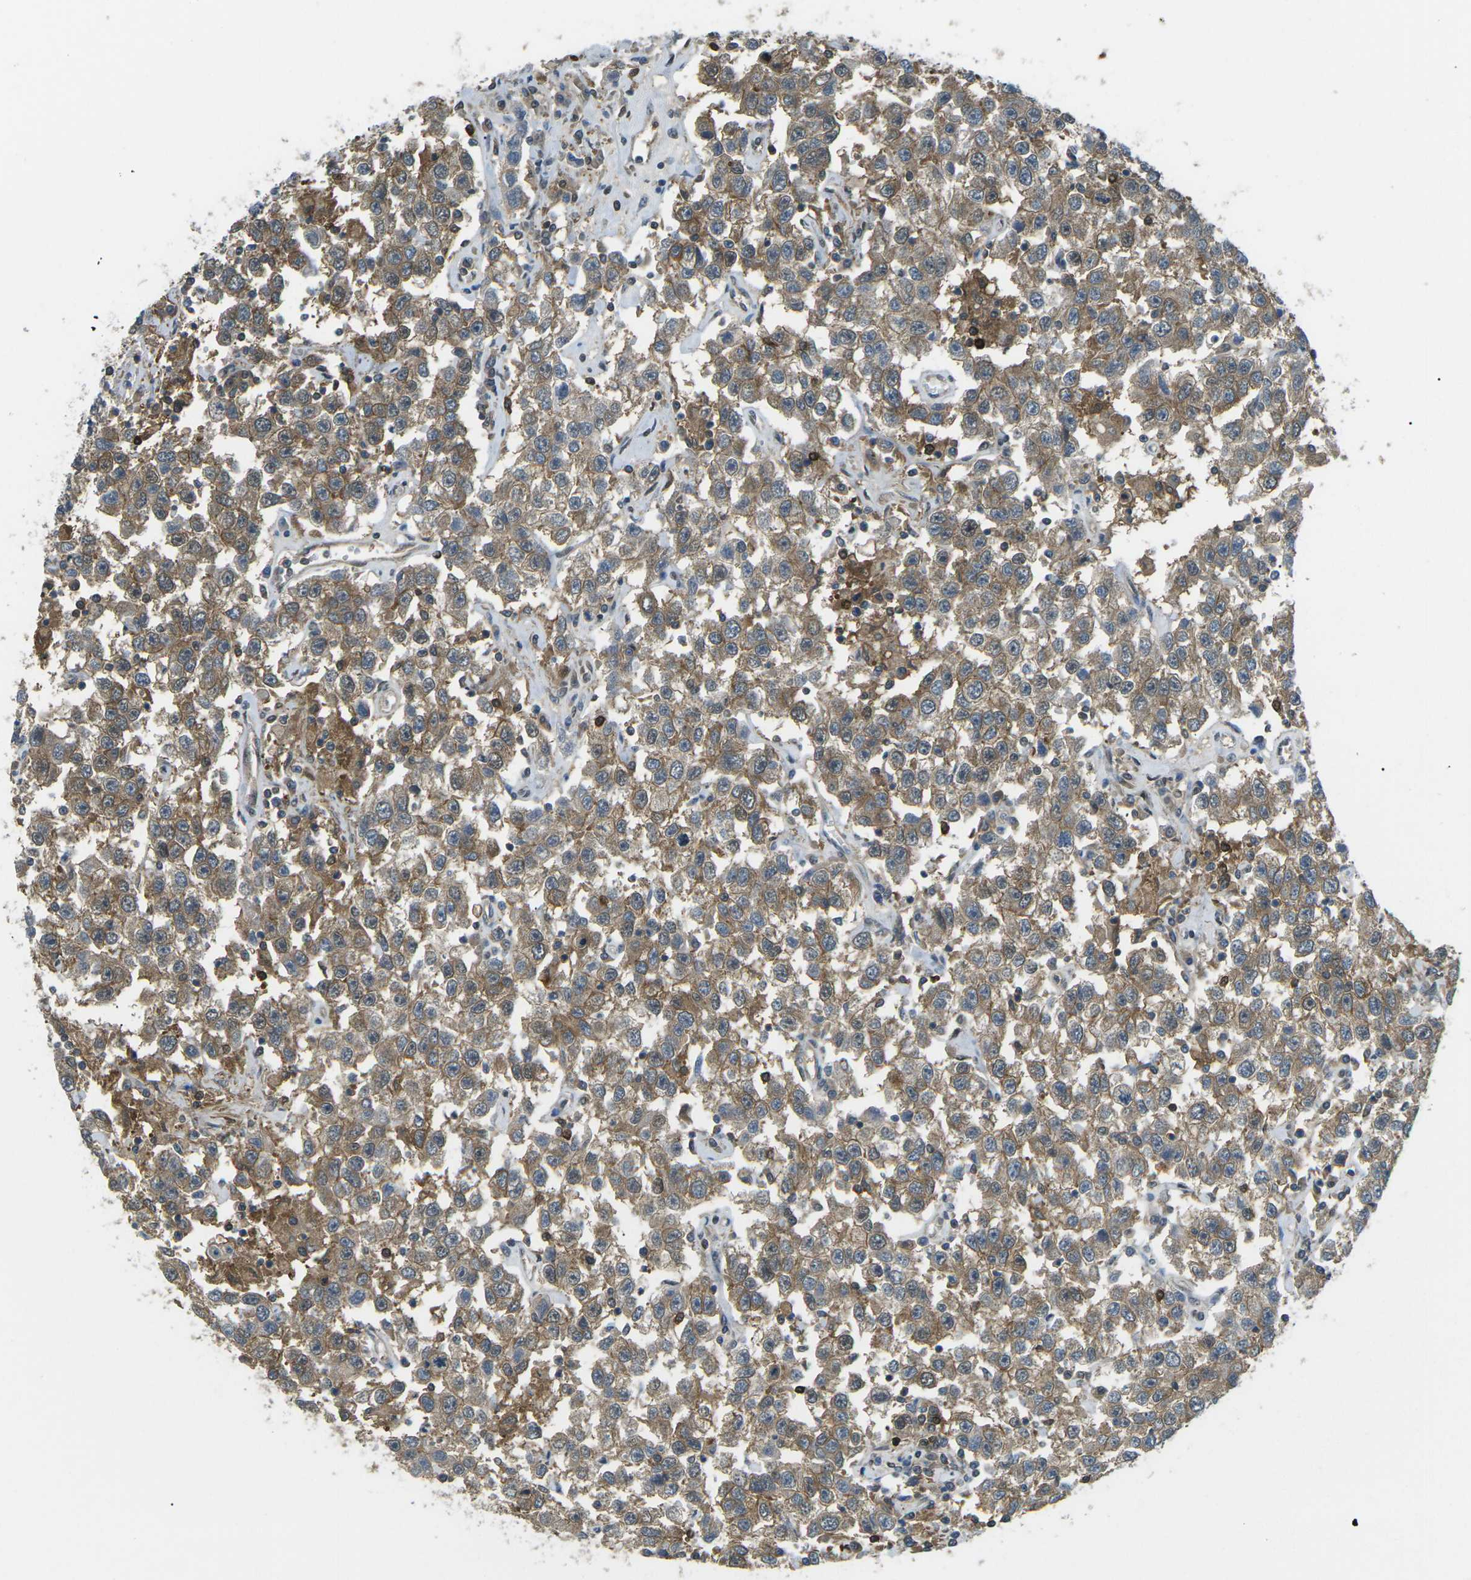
{"staining": {"intensity": "moderate", "quantity": ">75%", "location": "cytoplasmic/membranous"}, "tissue": "testis cancer", "cell_type": "Tumor cells", "image_type": "cancer", "snomed": [{"axis": "morphology", "description": "Seminoma, NOS"}, {"axis": "topography", "description": "Testis"}], "caption": "A brown stain labels moderate cytoplasmic/membranous staining of a protein in human testis cancer (seminoma) tumor cells.", "gene": "PIEZO2", "patient": {"sex": "male", "age": 41}}